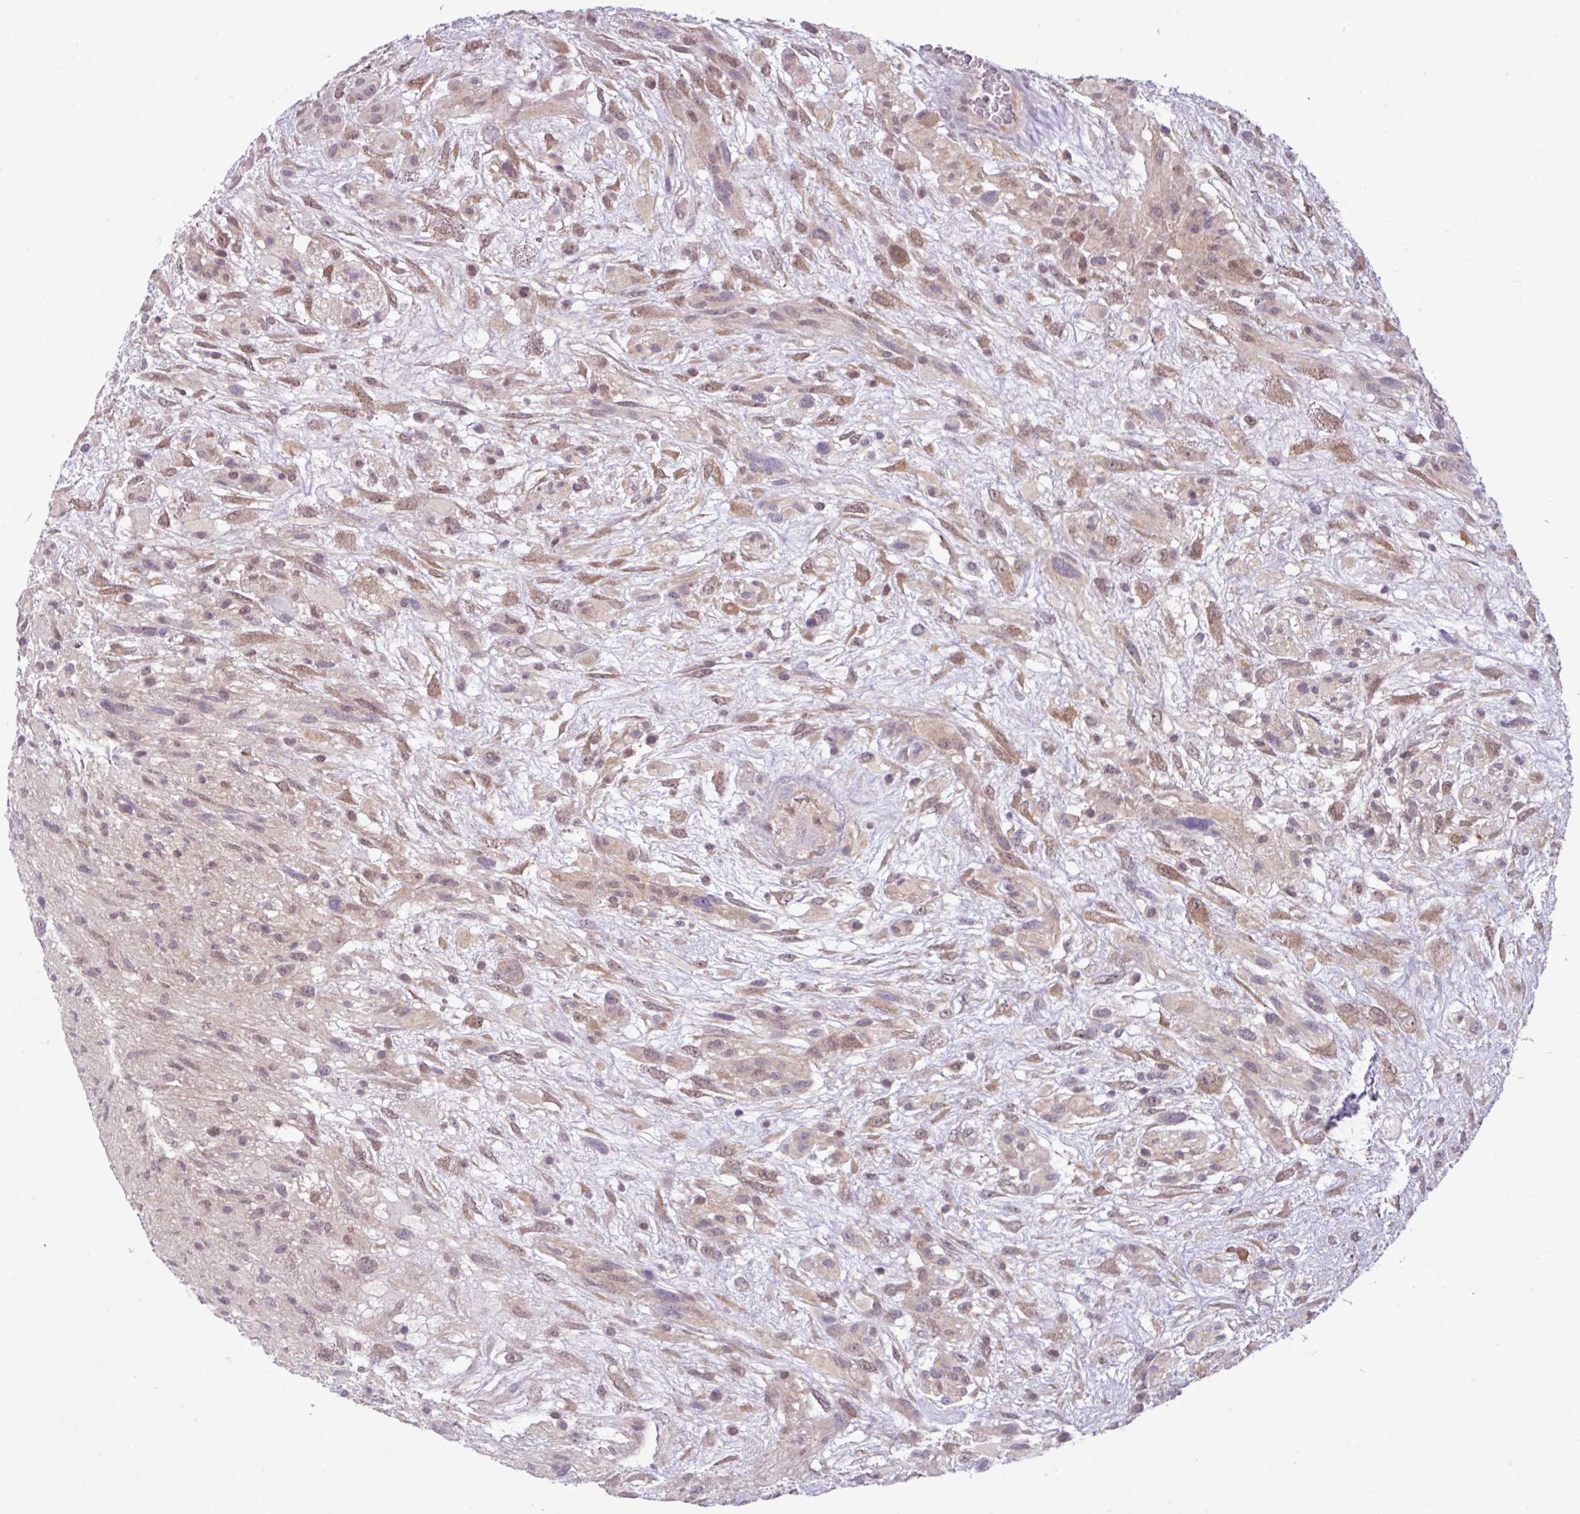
{"staining": {"intensity": "moderate", "quantity": "25%-75%", "location": "cytoplasmic/membranous,nuclear"}, "tissue": "glioma", "cell_type": "Tumor cells", "image_type": "cancer", "snomed": [{"axis": "morphology", "description": "Glioma, malignant, High grade"}, {"axis": "topography", "description": "Brain"}], "caption": "IHC (DAB (3,3'-diaminobenzidine)) staining of human malignant glioma (high-grade) reveals moderate cytoplasmic/membranous and nuclear protein positivity in about 25%-75% of tumor cells. The staining was performed using DAB (3,3'-diaminobenzidine) to visualize the protein expression in brown, while the nuclei were stained in blue with hematoxylin (Magnification: 20x).", "gene": "TTLL12", "patient": {"sex": "male", "age": 61}}